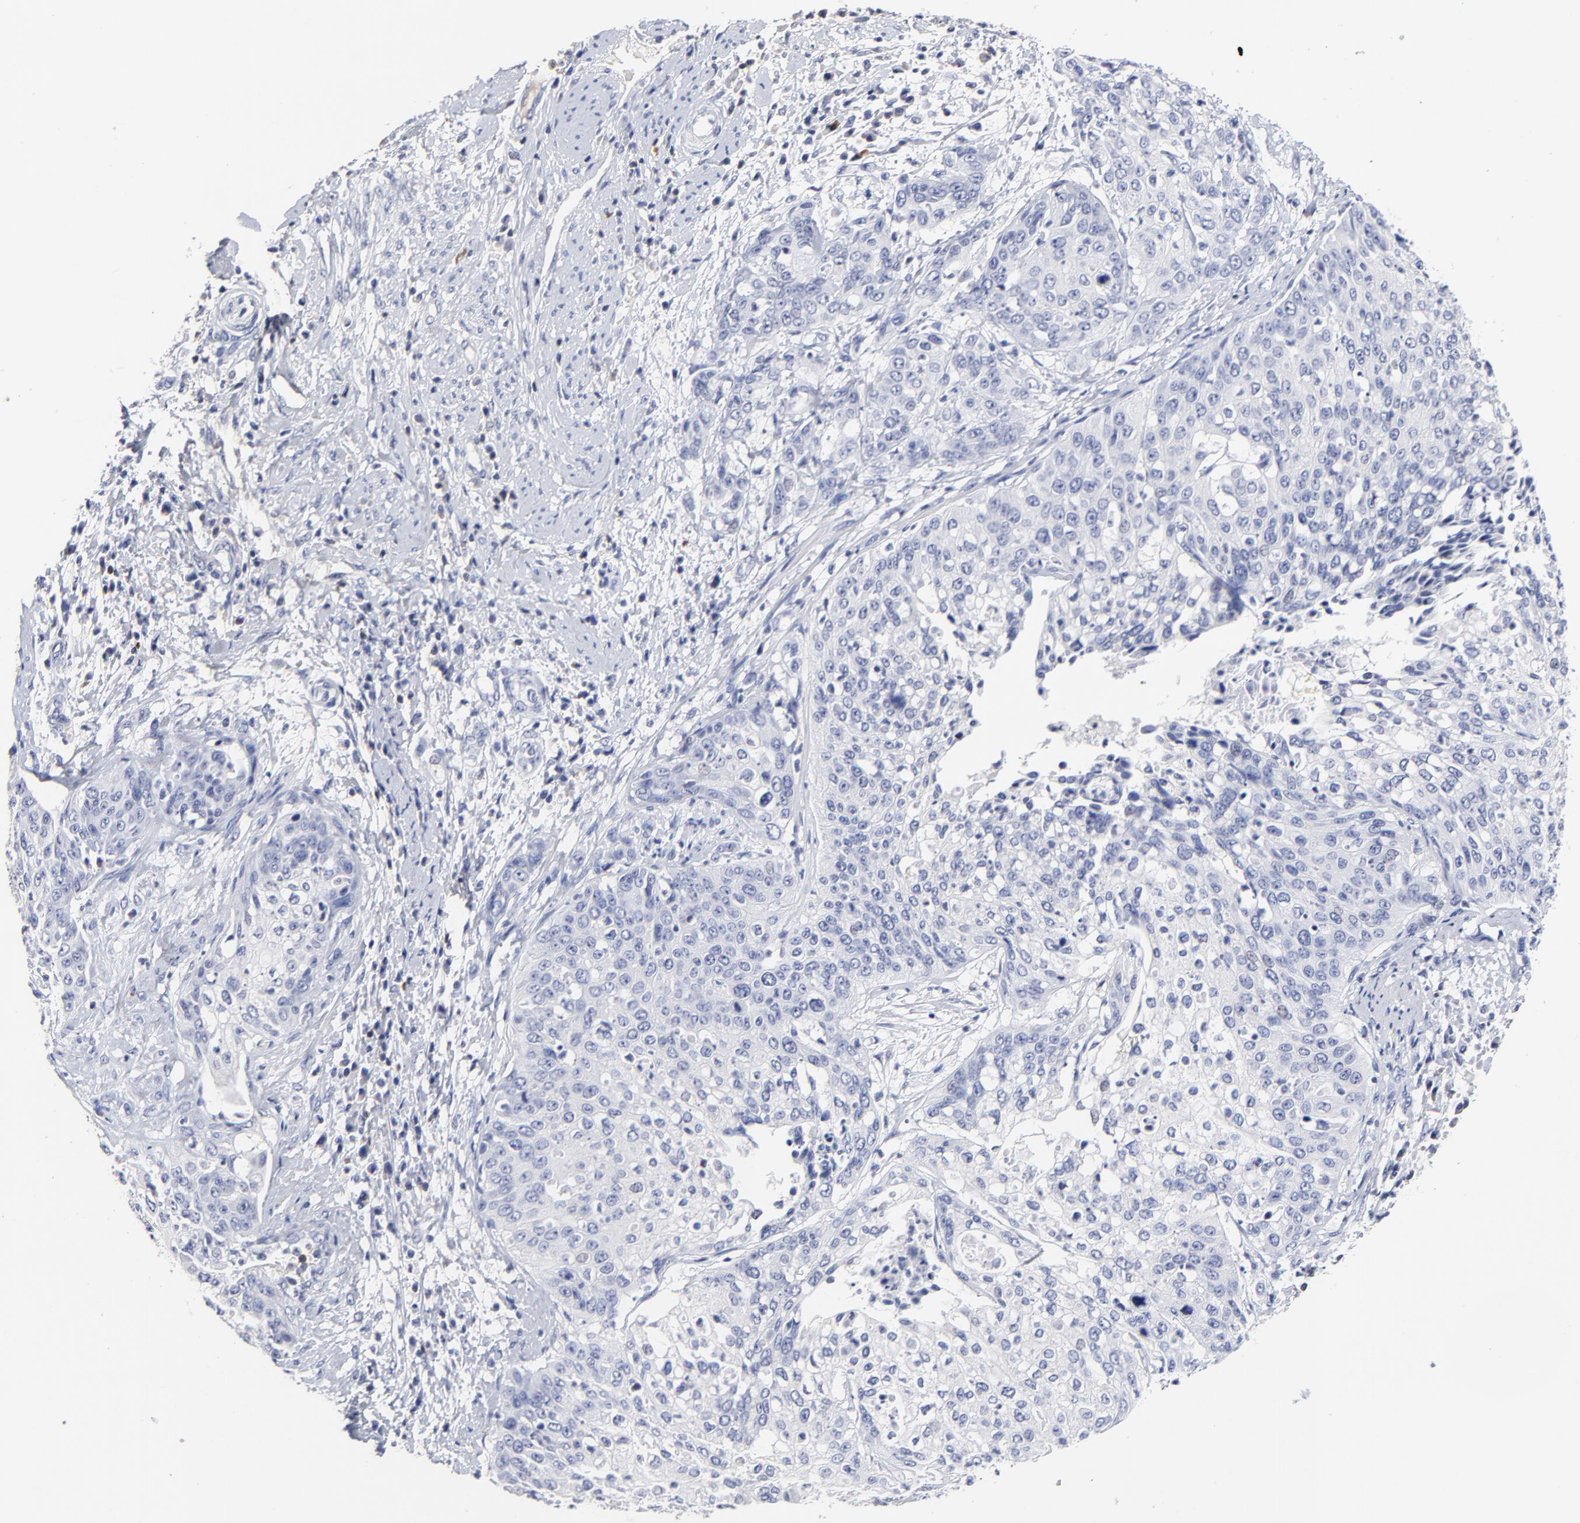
{"staining": {"intensity": "negative", "quantity": "none", "location": "none"}, "tissue": "cervical cancer", "cell_type": "Tumor cells", "image_type": "cancer", "snomed": [{"axis": "morphology", "description": "Squamous cell carcinoma, NOS"}, {"axis": "topography", "description": "Cervix"}], "caption": "Human squamous cell carcinoma (cervical) stained for a protein using immunohistochemistry shows no expression in tumor cells.", "gene": "TRAT1", "patient": {"sex": "female", "age": 41}}